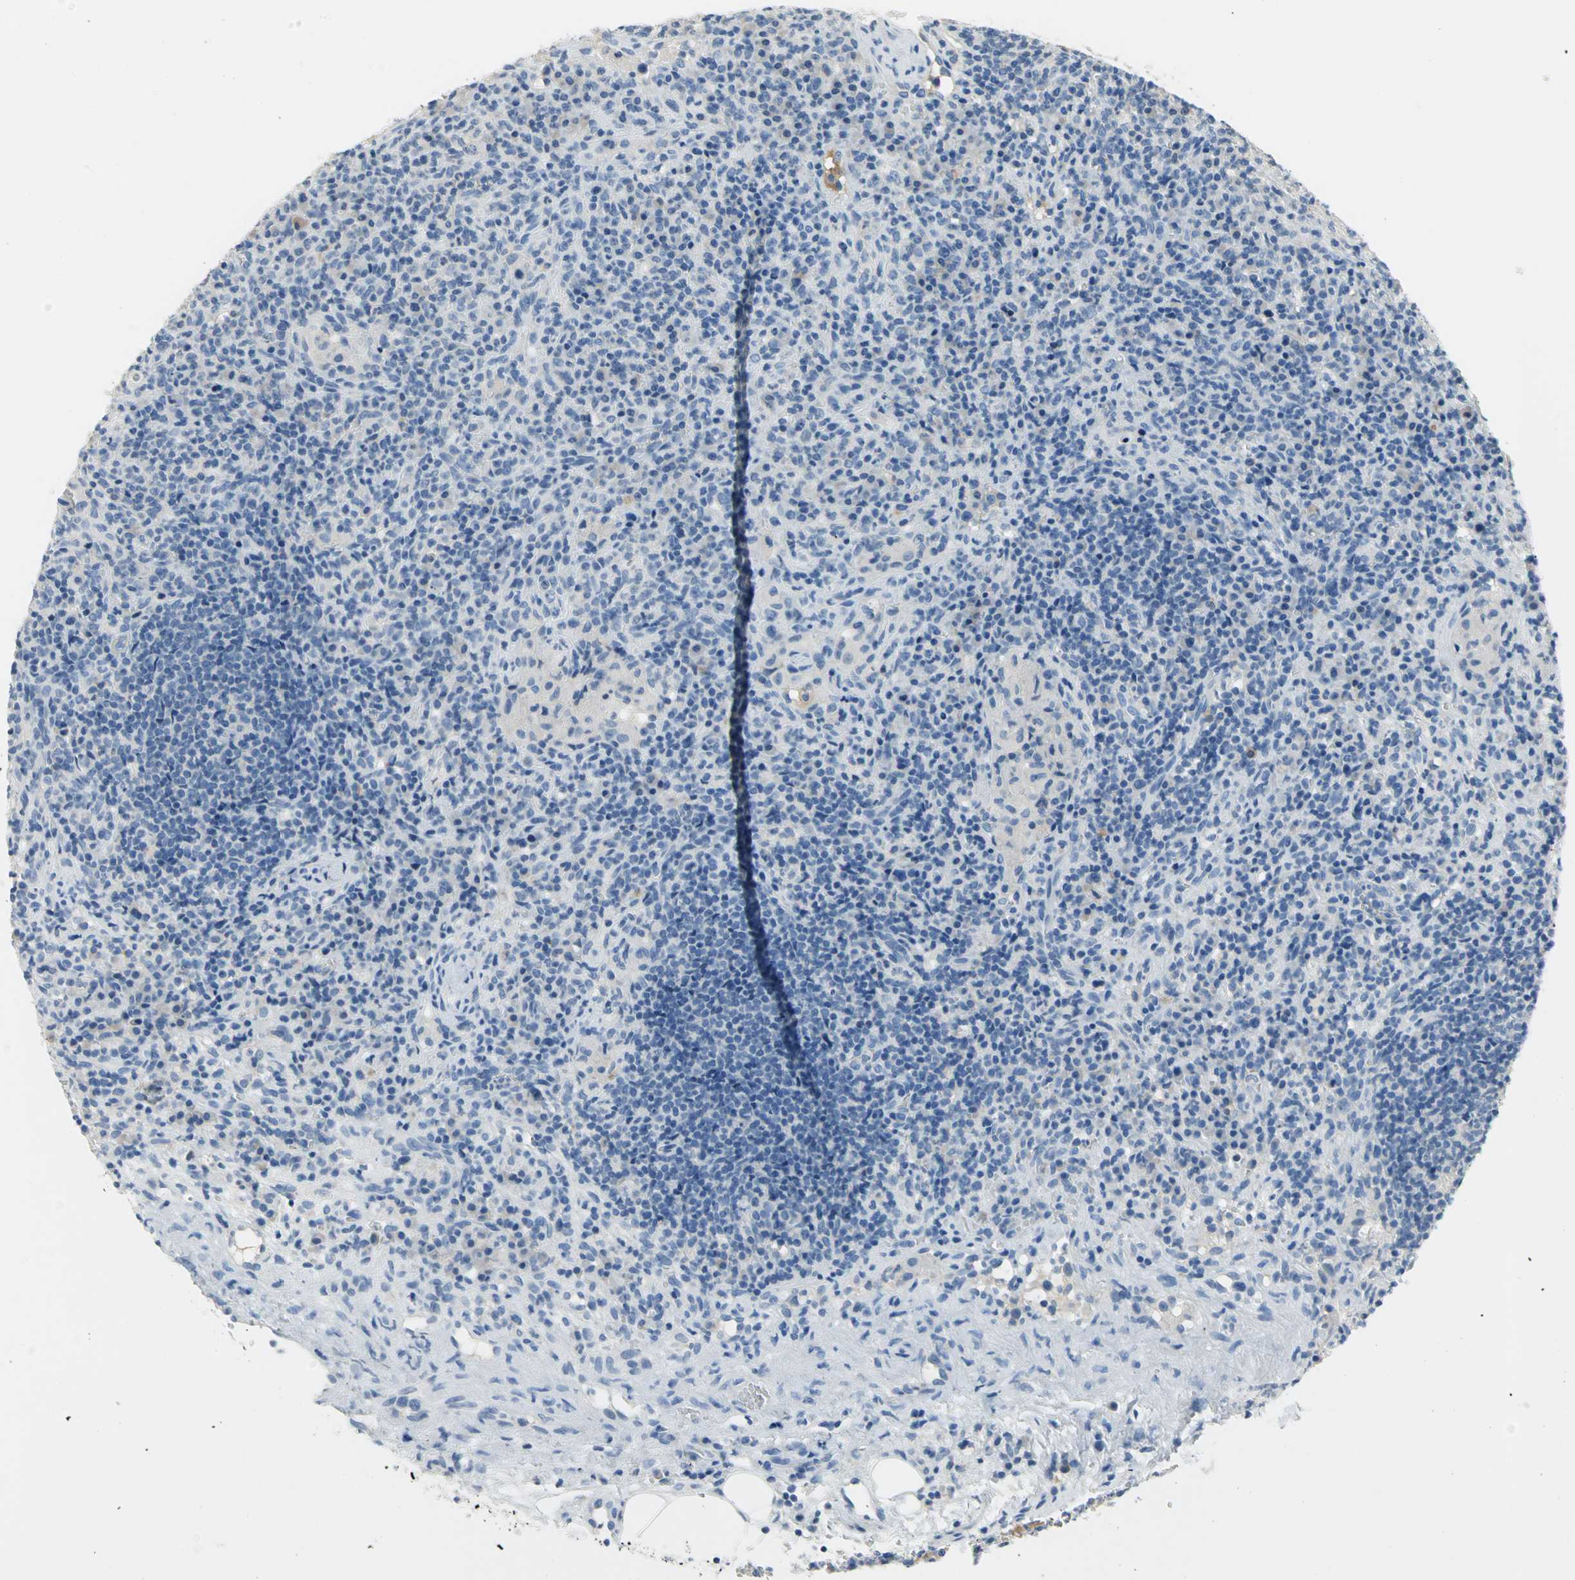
{"staining": {"intensity": "negative", "quantity": "none", "location": "none"}, "tissue": "lymphoma", "cell_type": "Tumor cells", "image_type": "cancer", "snomed": [{"axis": "morphology", "description": "Hodgkin's disease, NOS"}, {"axis": "topography", "description": "Lymph node"}], "caption": "The image displays no significant staining in tumor cells of lymphoma.", "gene": "ZIC1", "patient": {"sex": "male", "age": 65}}